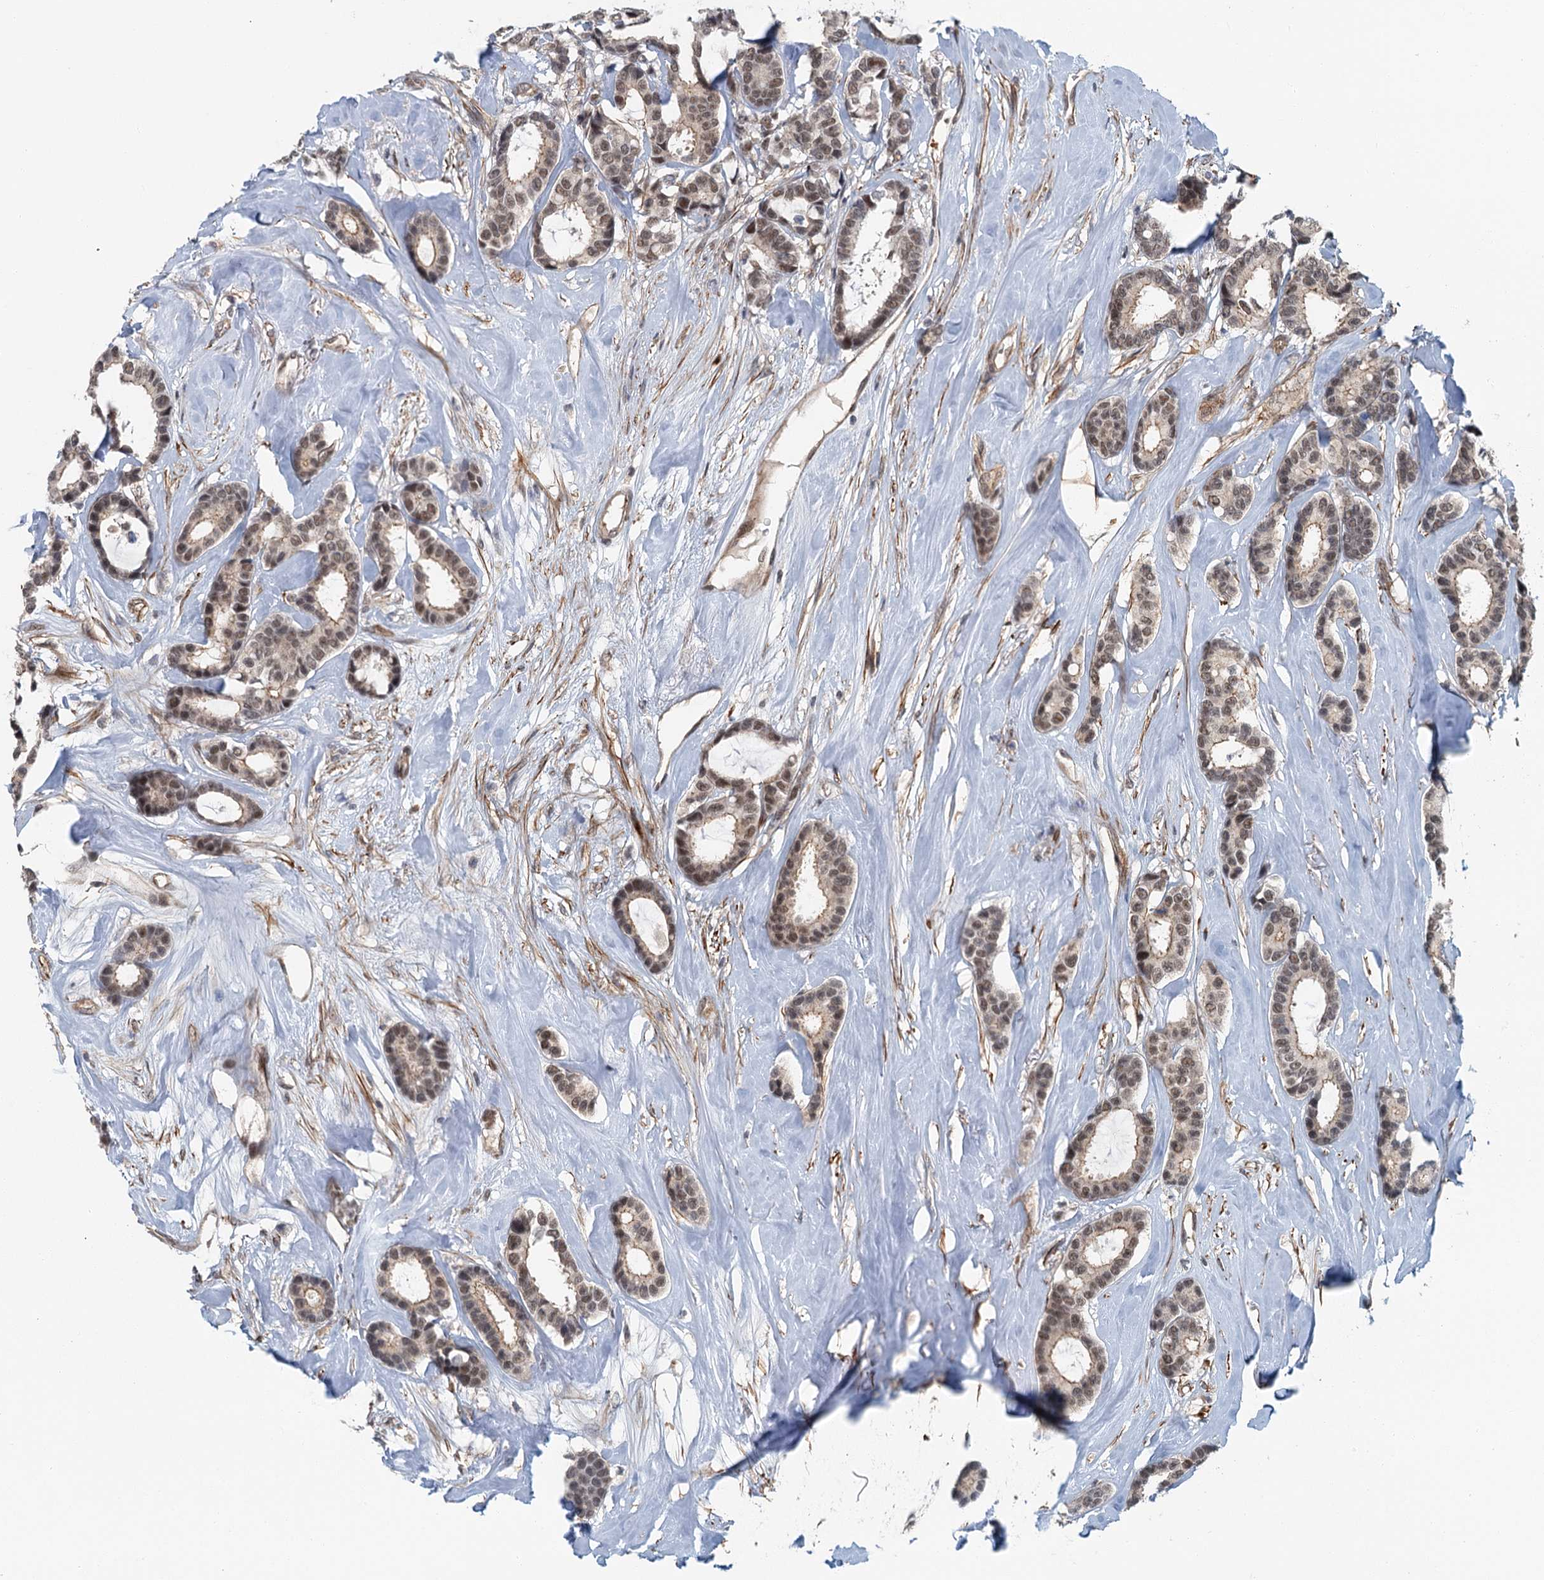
{"staining": {"intensity": "weak", "quantity": ">75%", "location": "nuclear"}, "tissue": "breast cancer", "cell_type": "Tumor cells", "image_type": "cancer", "snomed": [{"axis": "morphology", "description": "Duct carcinoma"}, {"axis": "topography", "description": "Breast"}], "caption": "The image exhibits staining of intraductal carcinoma (breast), revealing weak nuclear protein expression (brown color) within tumor cells.", "gene": "TAS2R42", "patient": {"sex": "female", "age": 87}}